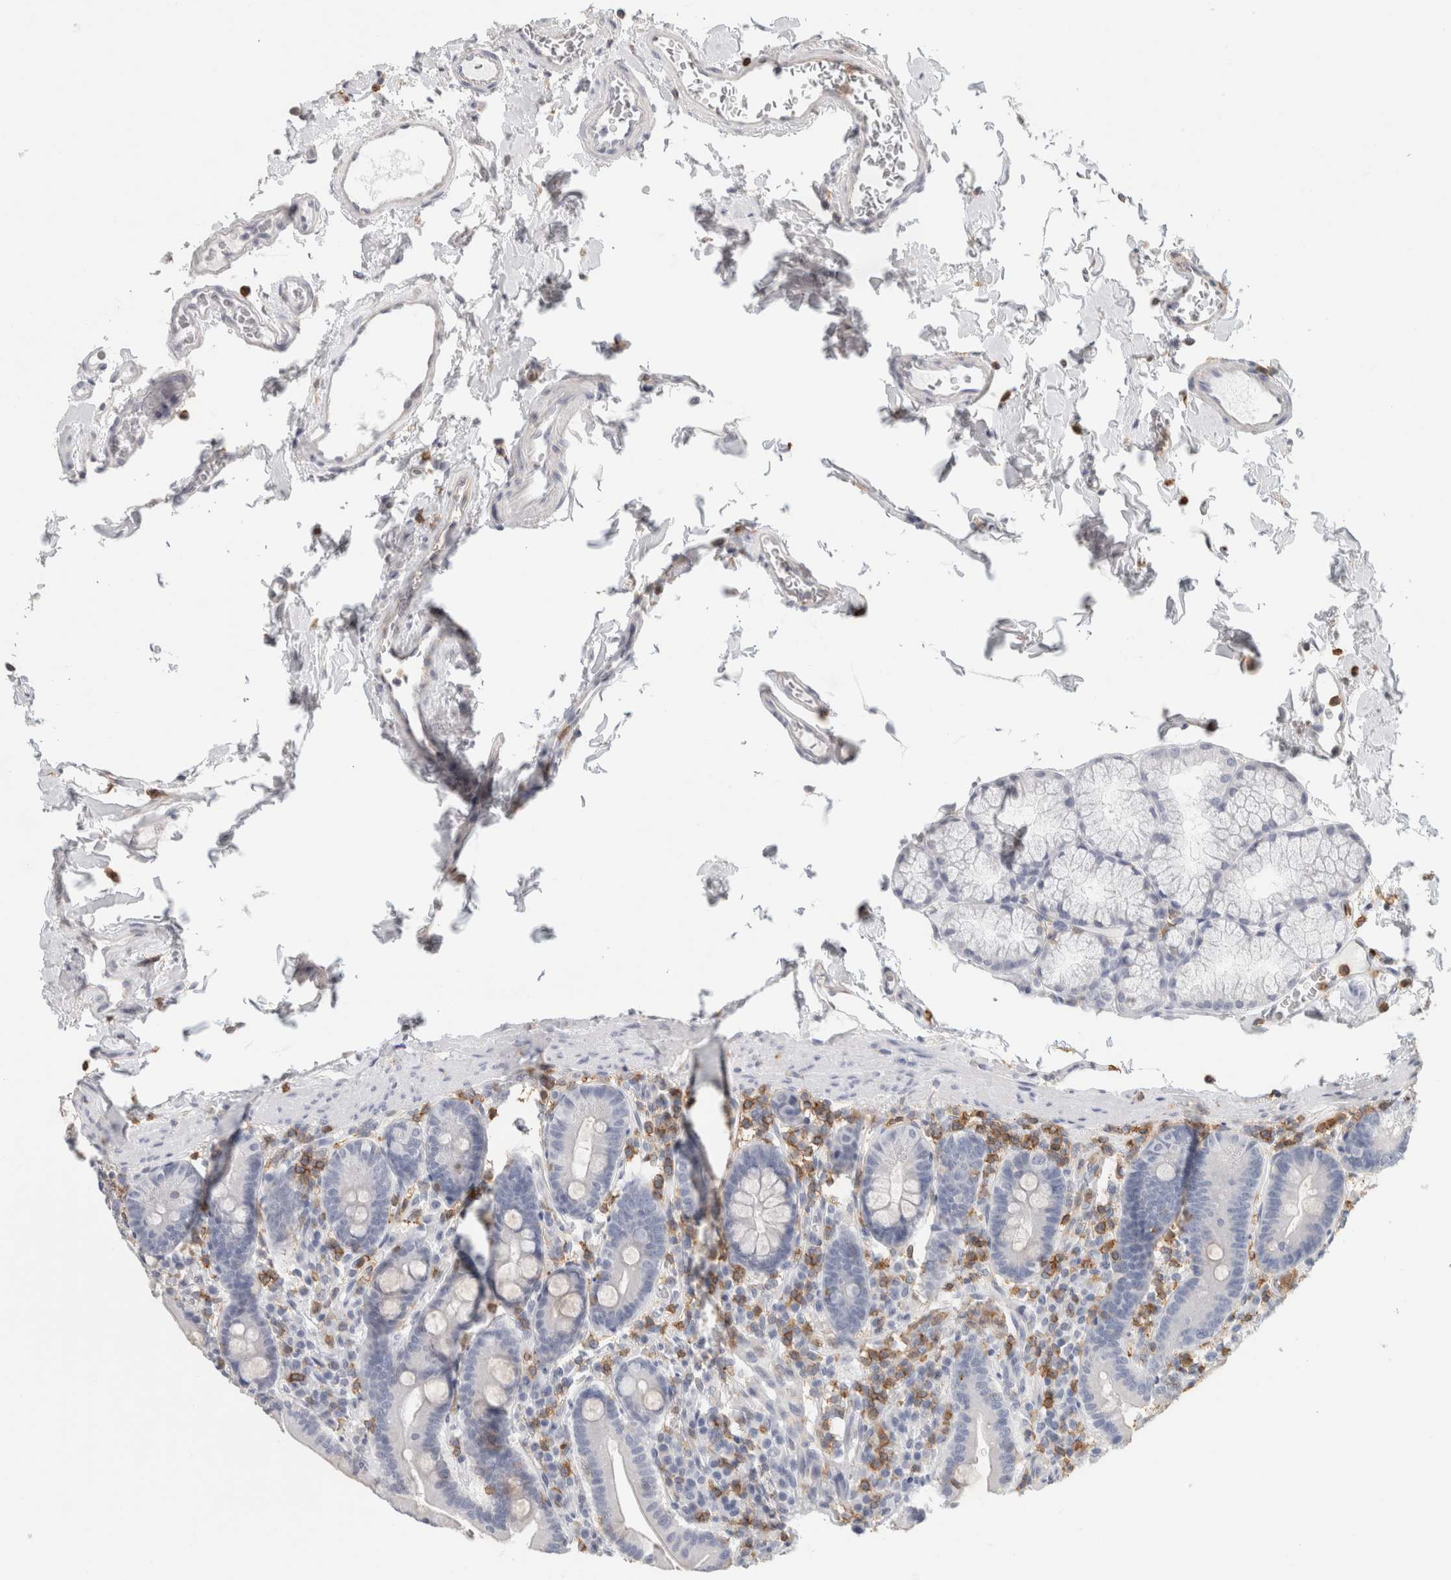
{"staining": {"intensity": "negative", "quantity": "none", "location": "none"}, "tissue": "duodenum", "cell_type": "Glandular cells", "image_type": "normal", "snomed": [{"axis": "morphology", "description": "Normal tissue, NOS"}, {"axis": "morphology", "description": "Adenocarcinoma, NOS"}, {"axis": "topography", "description": "Pancreas"}, {"axis": "topography", "description": "Duodenum"}], "caption": "Immunohistochemistry (IHC) of normal duodenum reveals no expression in glandular cells.", "gene": "P2RY2", "patient": {"sex": "male", "age": 50}}